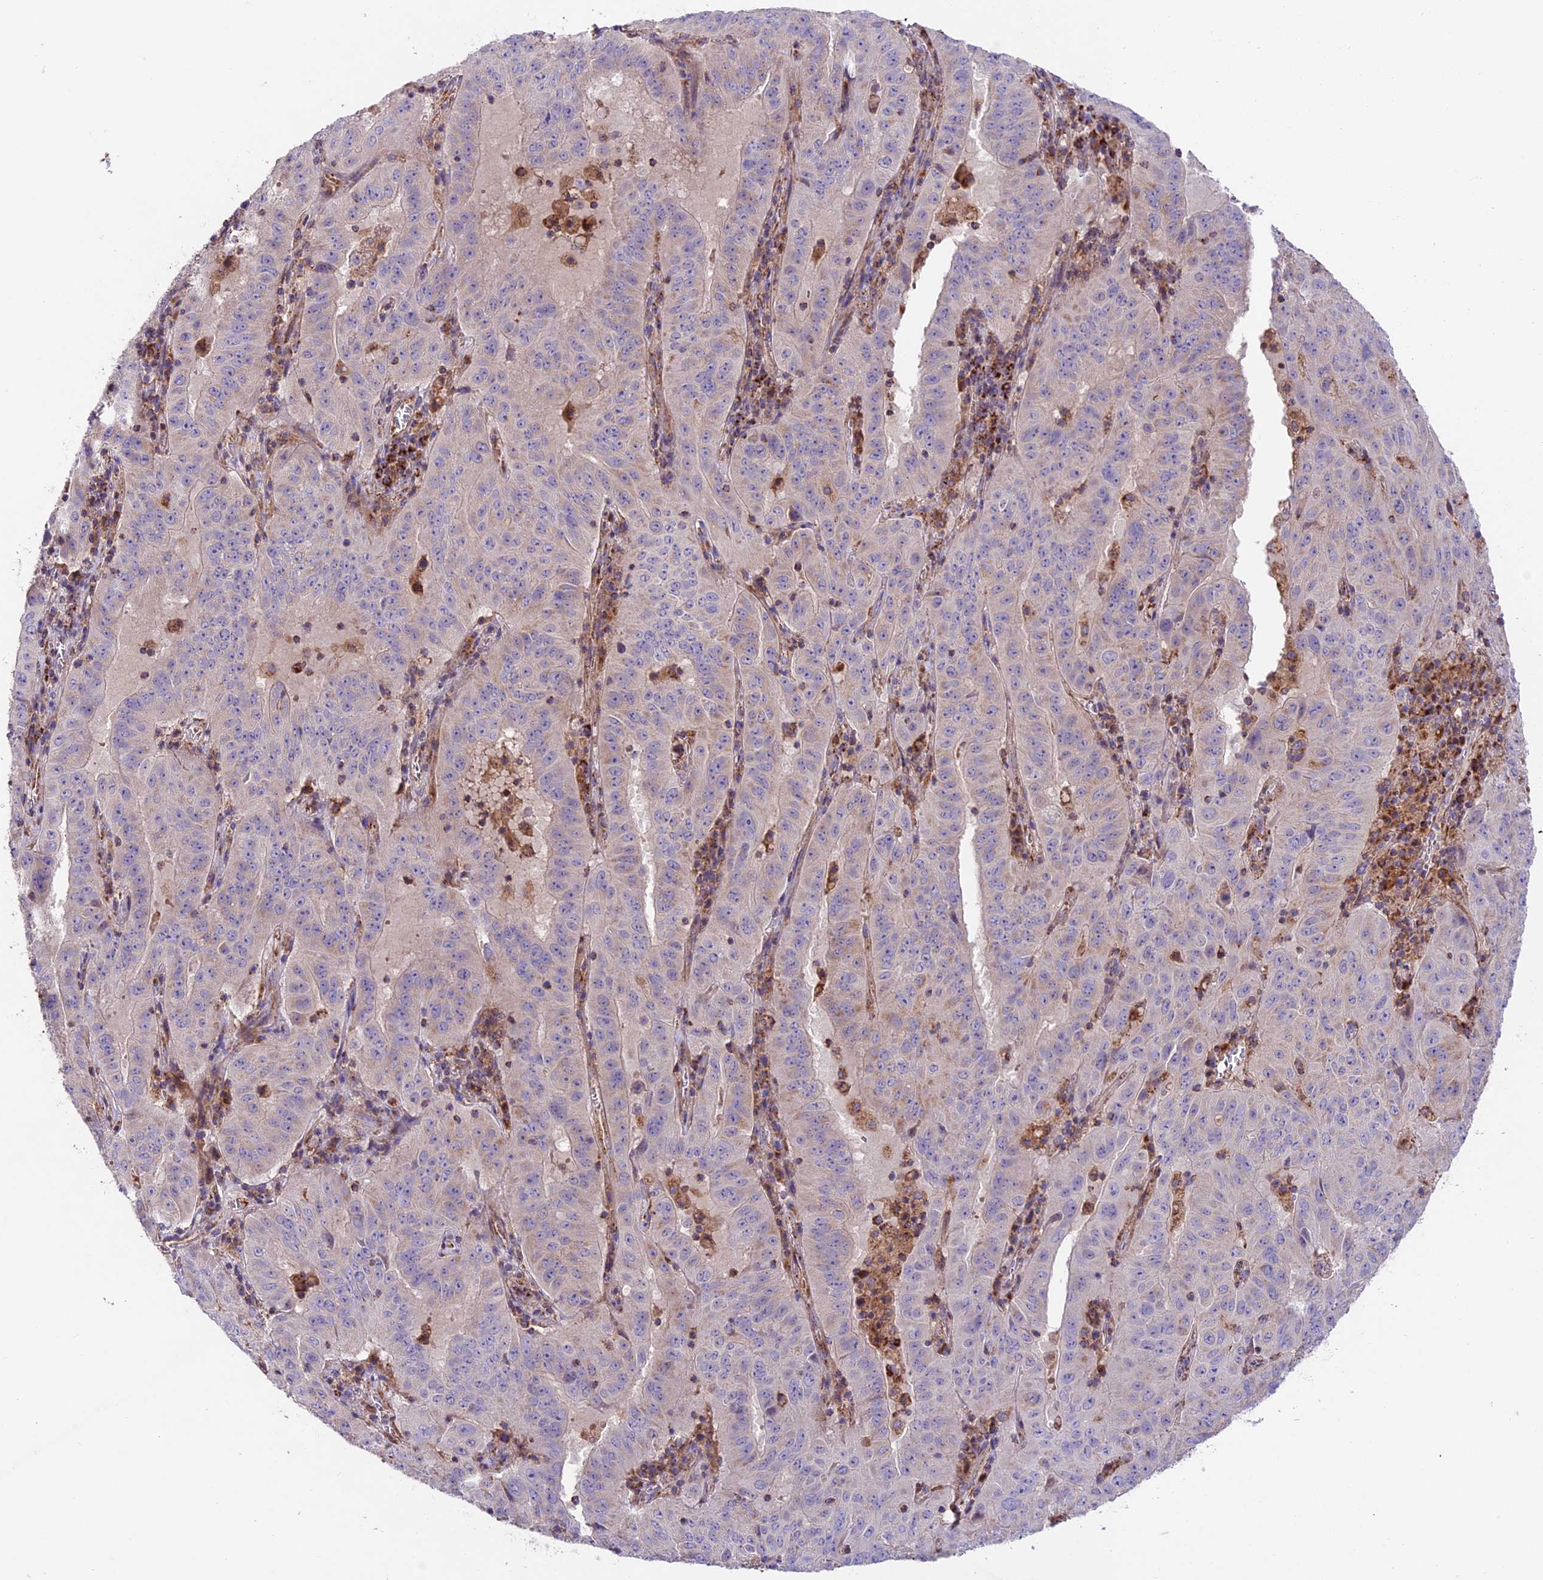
{"staining": {"intensity": "negative", "quantity": "none", "location": "none"}, "tissue": "pancreatic cancer", "cell_type": "Tumor cells", "image_type": "cancer", "snomed": [{"axis": "morphology", "description": "Adenocarcinoma, NOS"}, {"axis": "topography", "description": "Pancreas"}], "caption": "An immunohistochemistry micrograph of adenocarcinoma (pancreatic) is shown. There is no staining in tumor cells of adenocarcinoma (pancreatic).", "gene": "NDUFA8", "patient": {"sex": "male", "age": 63}}